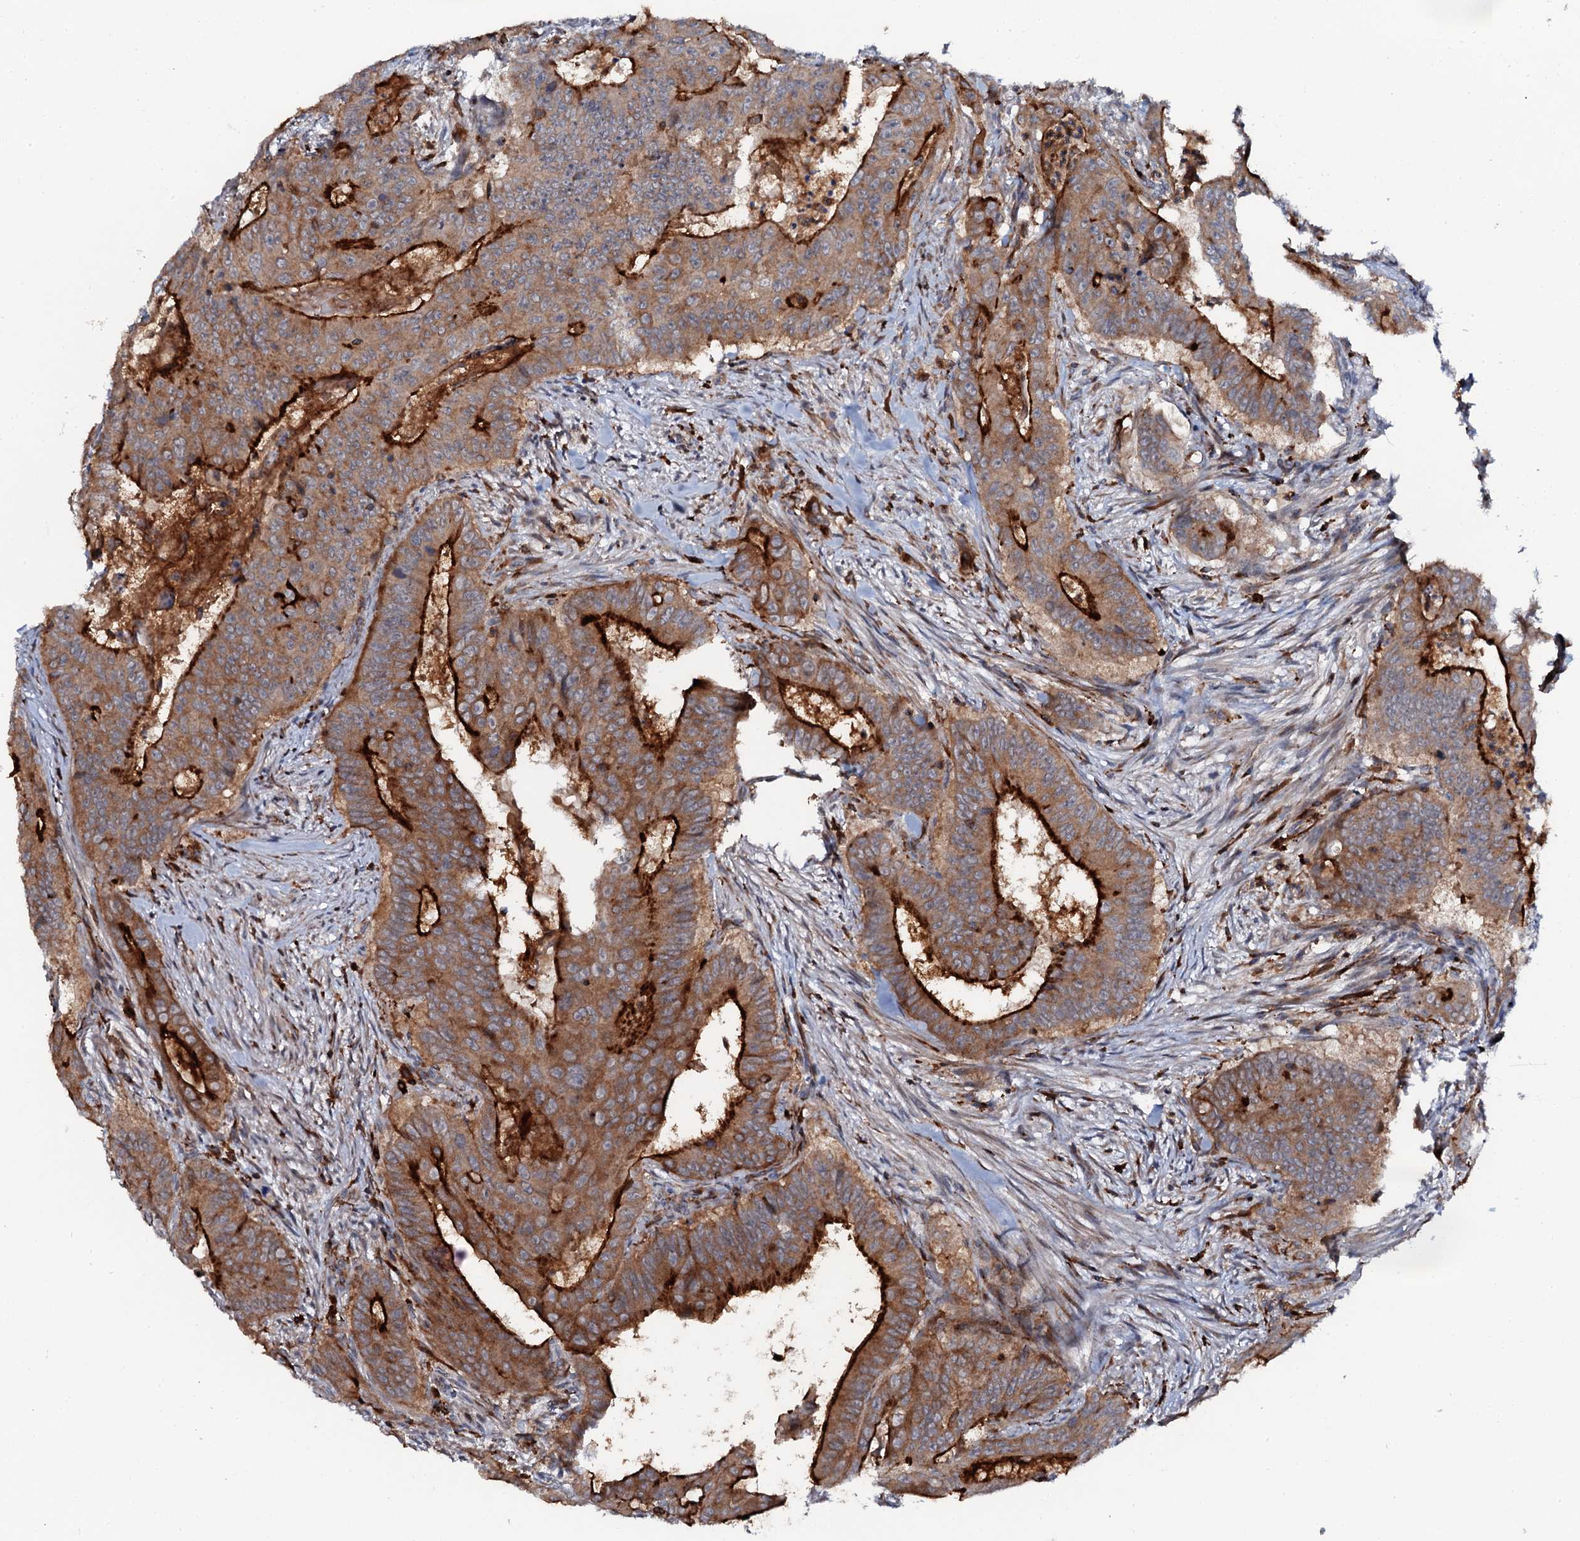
{"staining": {"intensity": "strong", "quantity": ">75%", "location": "cytoplasmic/membranous"}, "tissue": "colorectal cancer", "cell_type": "Tumor cells", "image_type": "cancer", "snomed": [{"axis": "morphology", "description": "Adenocarcinoma, NOS"}, {"axis": "topography", "description": "Rectum"}], "caption": "This is a histology image of IHC staining of adenocarcinoma (colorectal), which shows strong positivity in the cytoplasmic/membranous of tumor cells.", "gene": "VAMP8", "patient": {"sex": "female", "age": 75}}